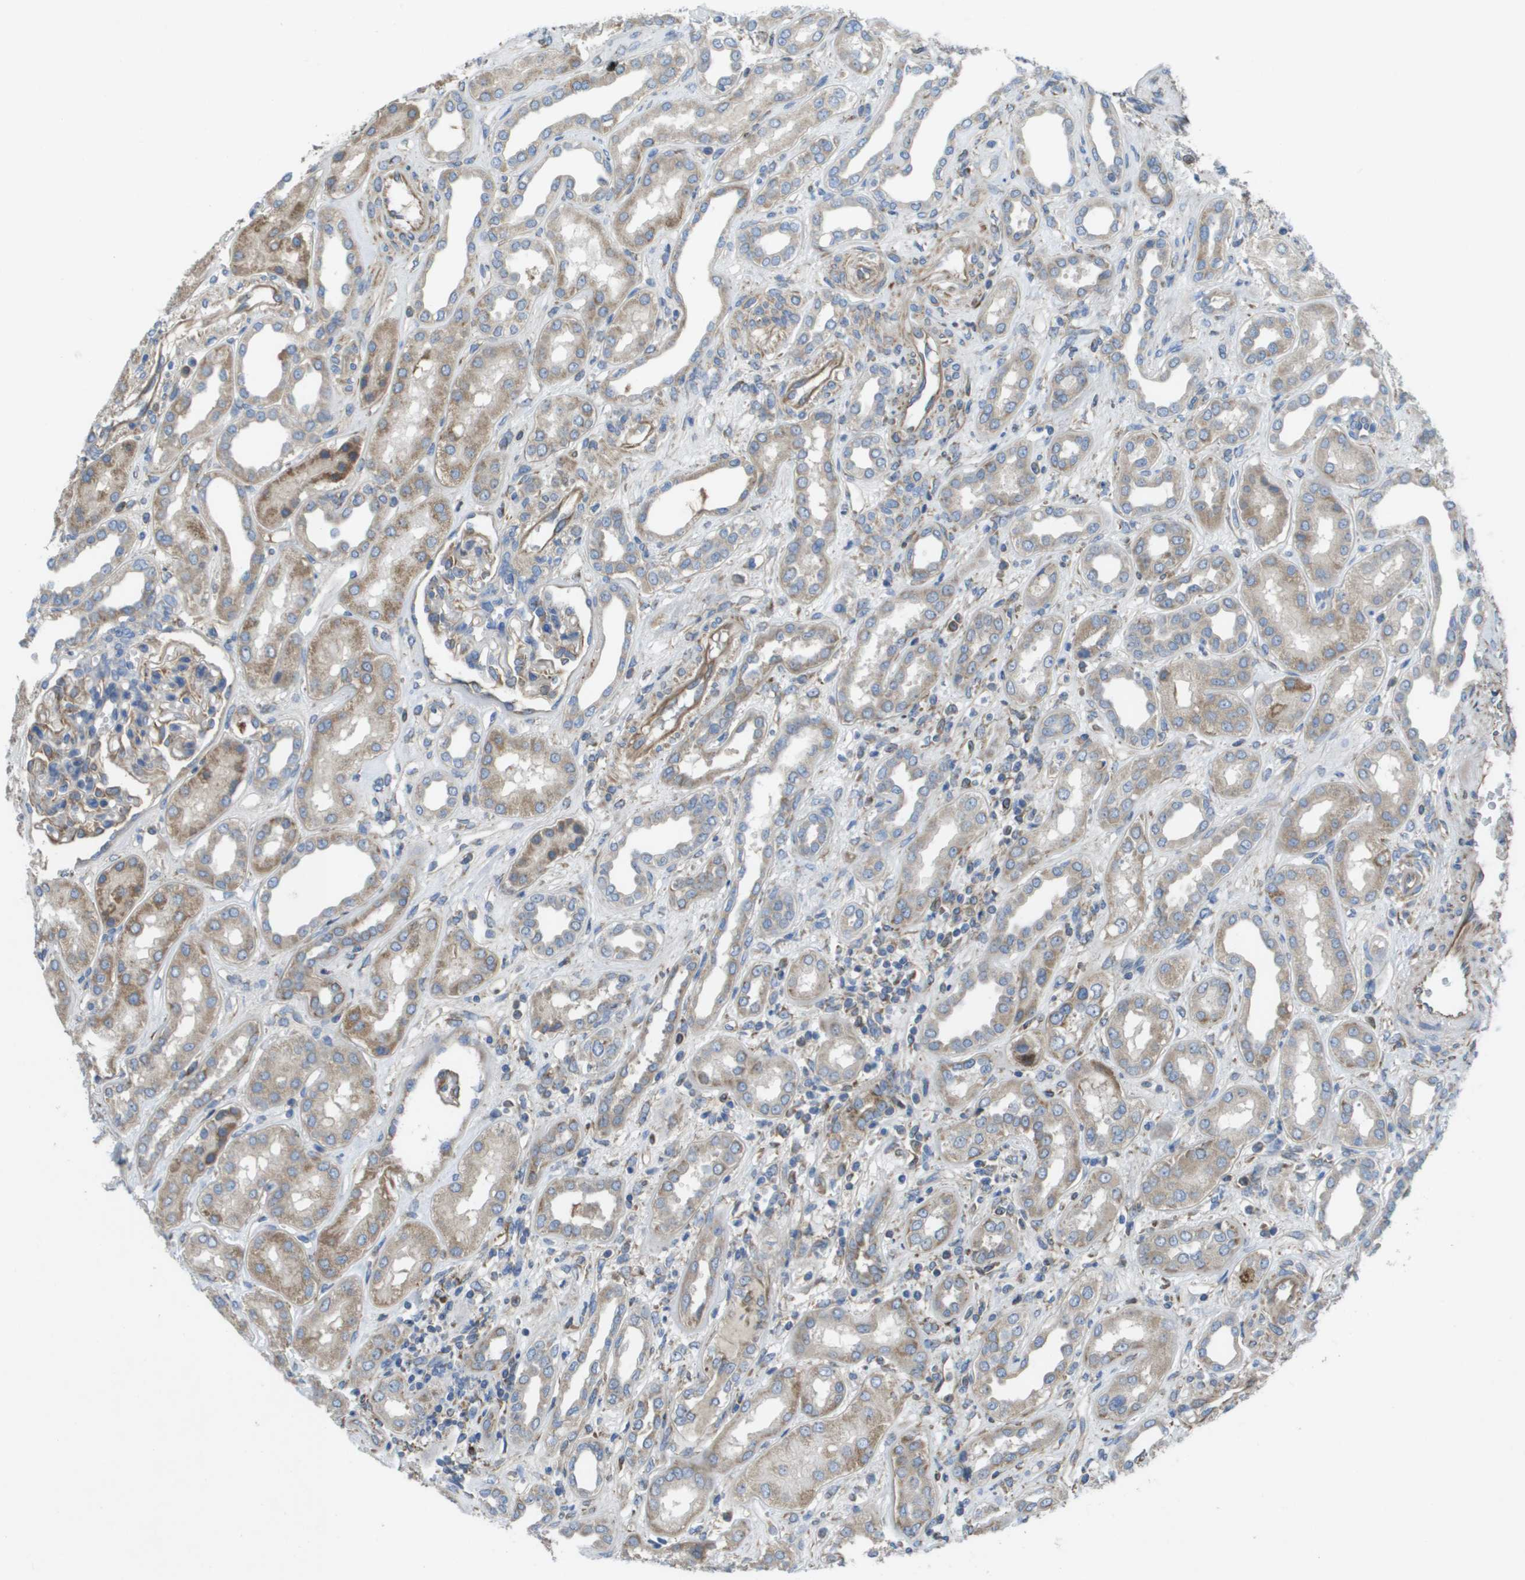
{"staining": {"intensity": "weak", "quantity": "<25%", "location": "cytoplasmic/membranous"}, "tissue": "kidney", "cell_type": "Cells in glomeruli", "image_type": "normal", "snomed": [{"axis": "morphology", "description": "Normal tissue, NOS"}, {"axis": "topography", "description": "Kidney"}], "caption": "Cells in glomeruli are negative for protein expression in unremarkable human kidney. Nuclei are stained in blue.", "gene": "CLCN2", "patient": {"sex": "male", "age": 59}}